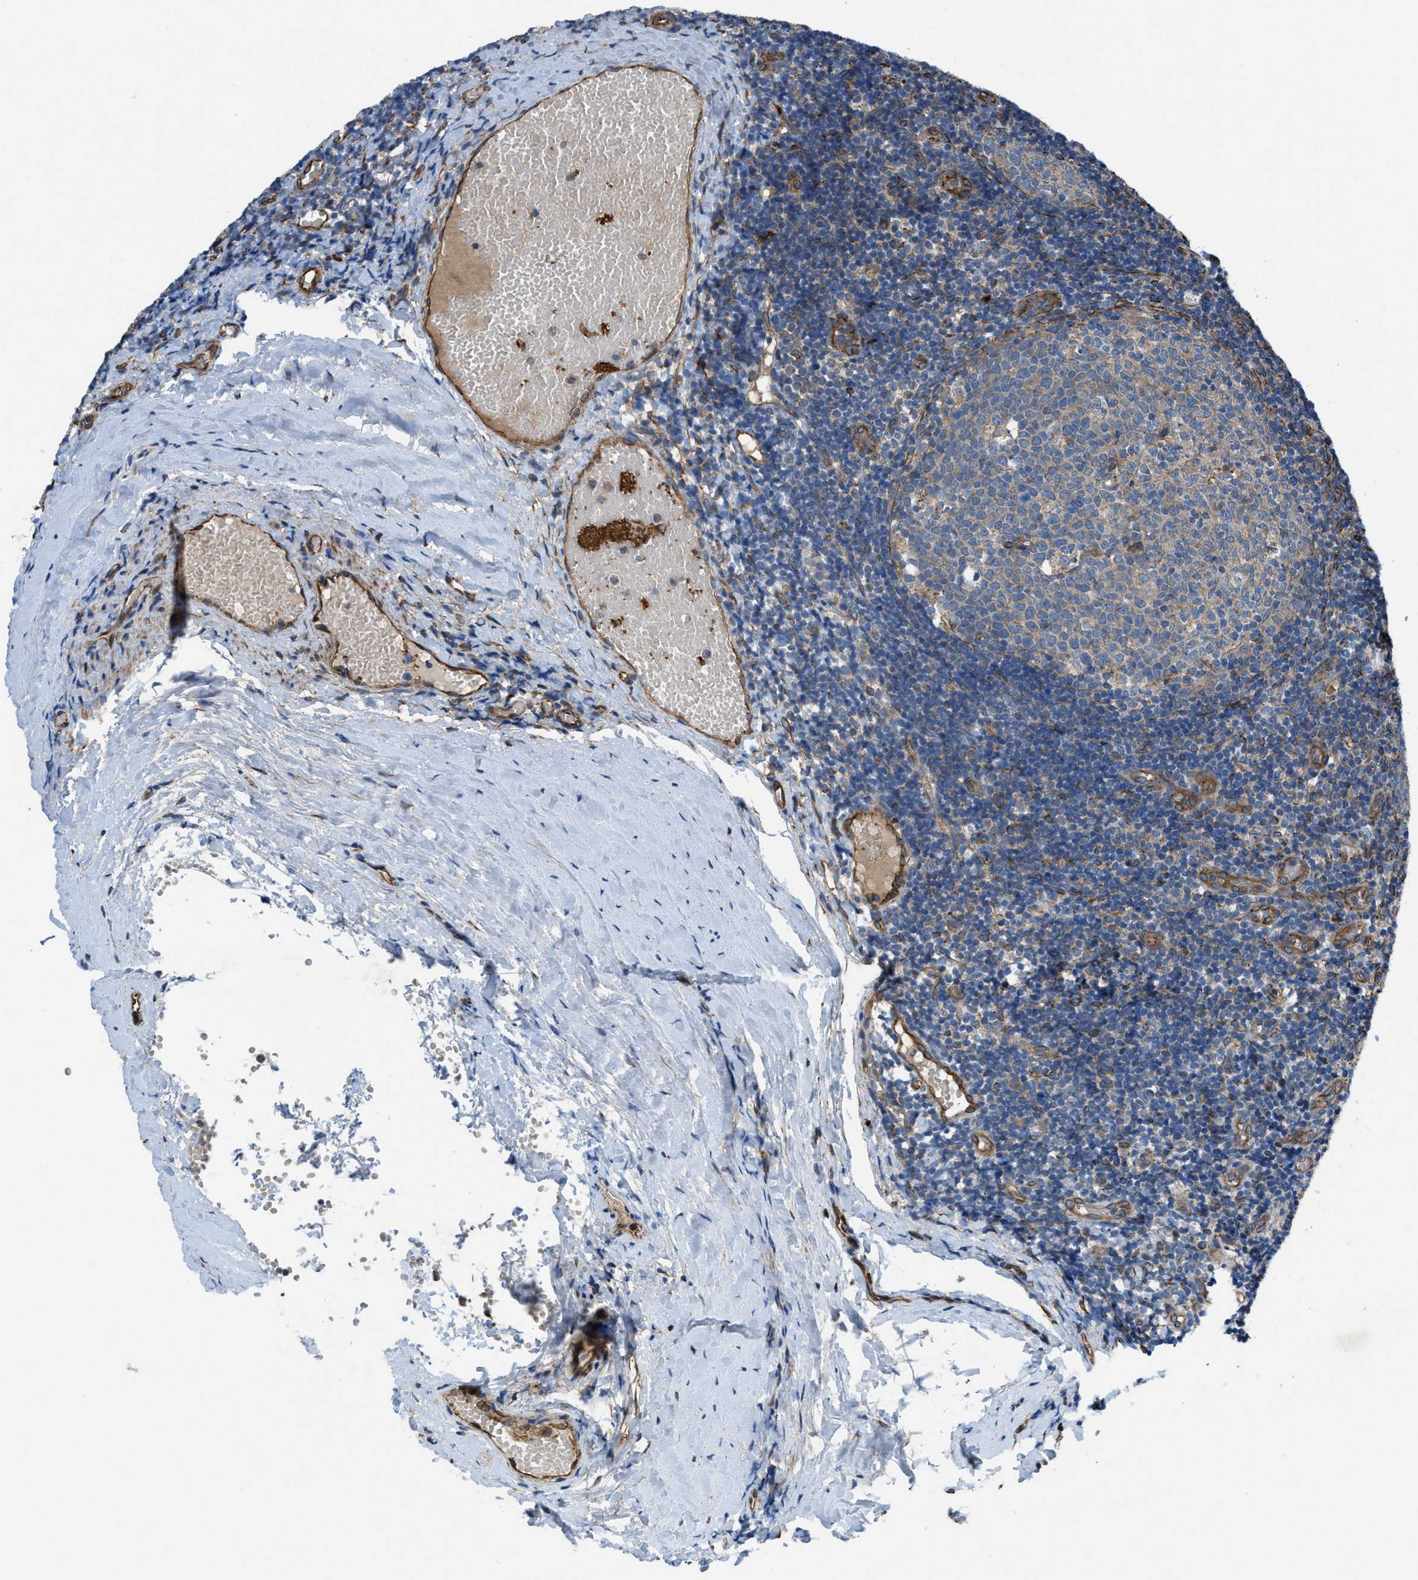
{"staining": {"intensity": "weak", "quantity": "25%-75%", "location": "cytoplasmic/membranous"}, "tissue": "tonsil", "cell_type": "Germinal center cells", "image_type": "normal", "snomed": [{"axis": "morphology", "description": "Normal tissue, NOS"}, {"axis": "topography", "description": "Tonsil"}], "caption": "Brown immunohistochemical staining in unremarkable human tonsil displays weak cytoplasmic/membranous staining in approximately 25%-75% of germinal center cells. Using DAB (brown) and hematoxylin (blue) stains, captured at high magnification using brightfield microscopy.", "gene": "SLC6A9", "patient": {"sex": "female", "age": 19}}